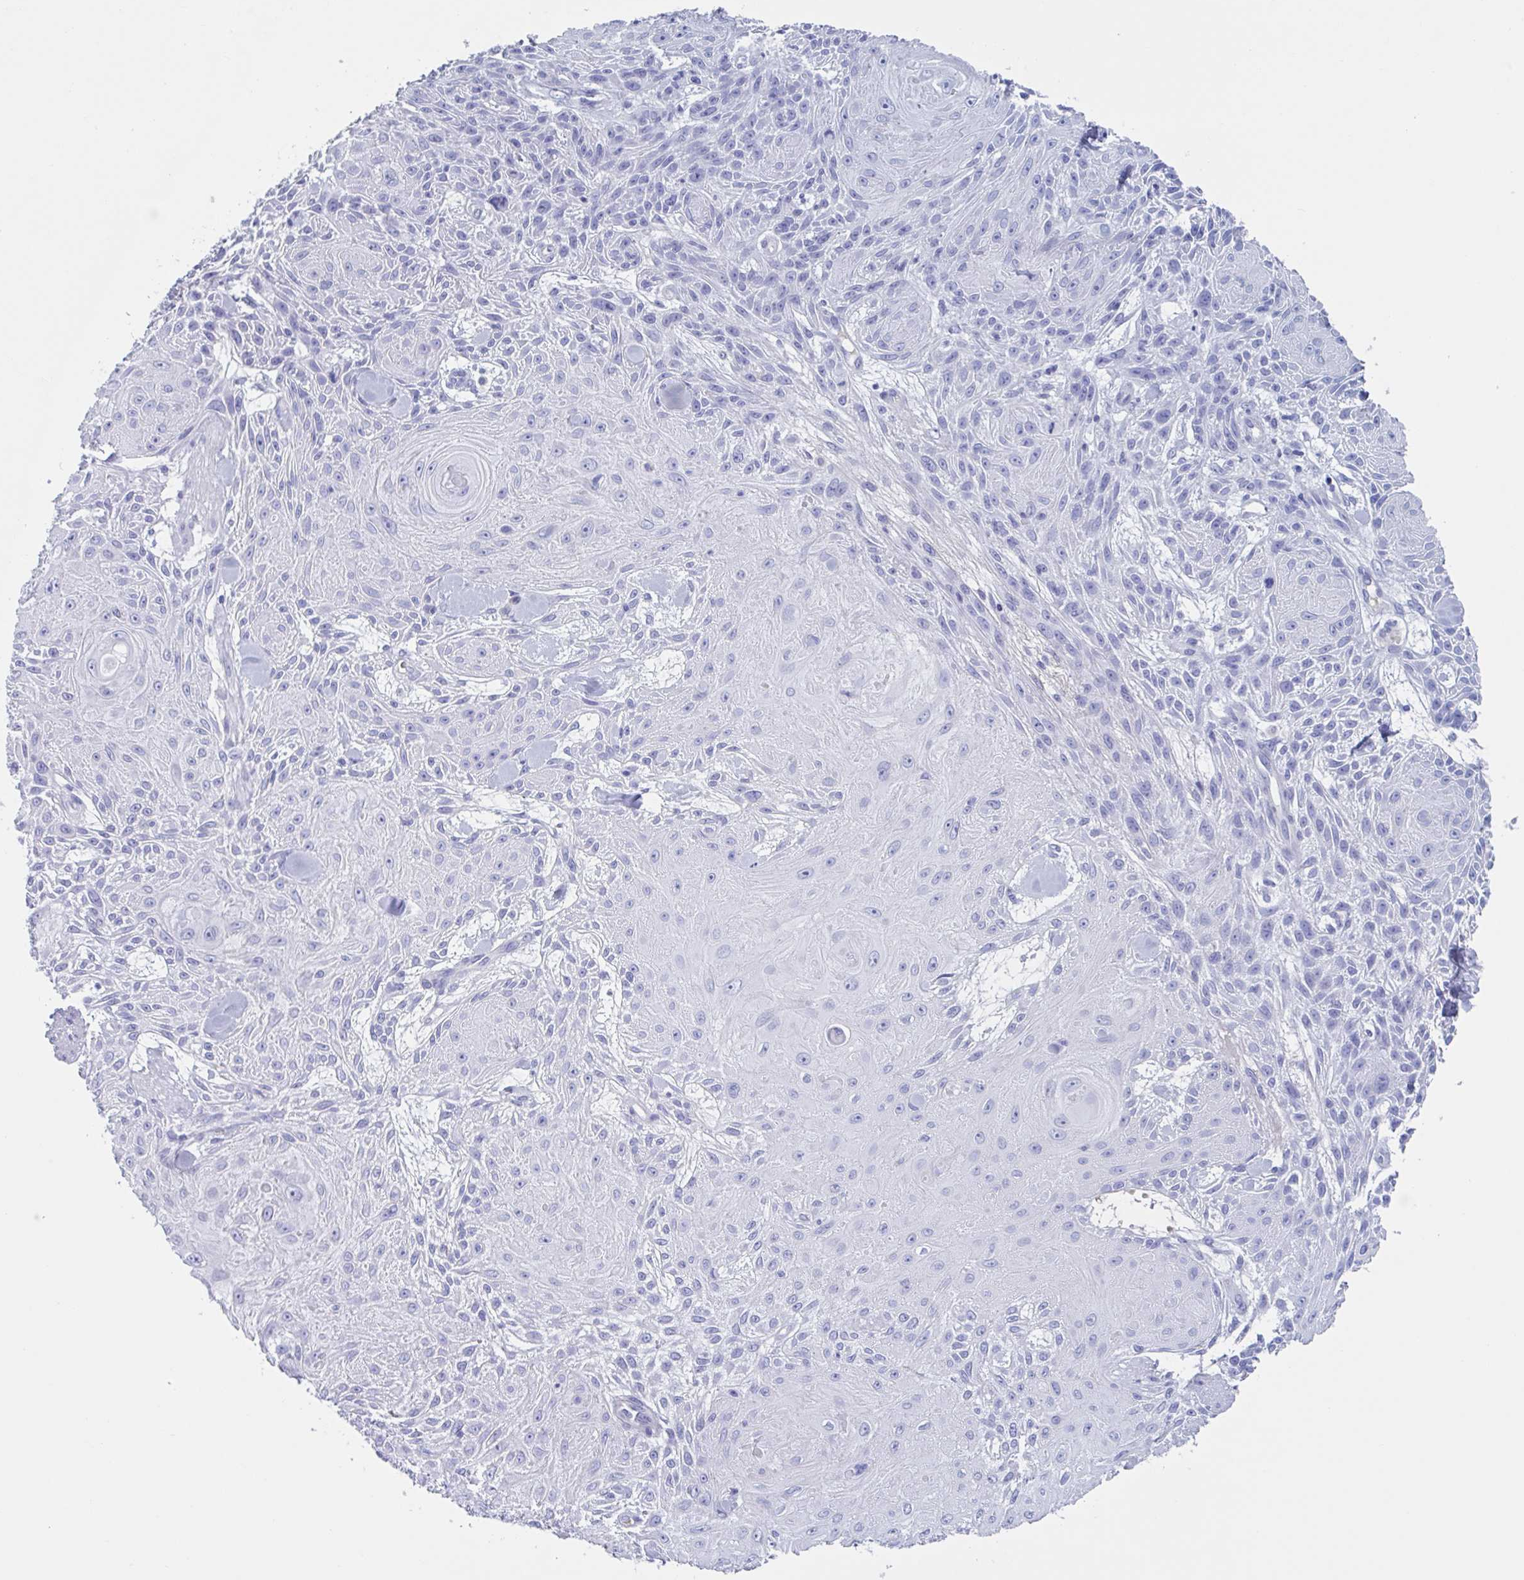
{"staining": {"intensity": "negative", "quantity": "none", "location": "none"}, "tissue": "skin cancer", "cell_type": "Tumor cells", "image_type": "cancer", "snomed": [{"axis": "morphology", "description": "Squamous cell carcinoma, NOS"}, {"axis": "topography", "description": "Skin"}], "caption": "Tumor cells show no significant staining in skin cancer (squamous cell carcinoma). (Brightfield microscopy of DAB (3,3'-diaminobenzidine) IHC at high magnification).", "gene": "USP35", "patient": {"sex": "male", "age": 88}}